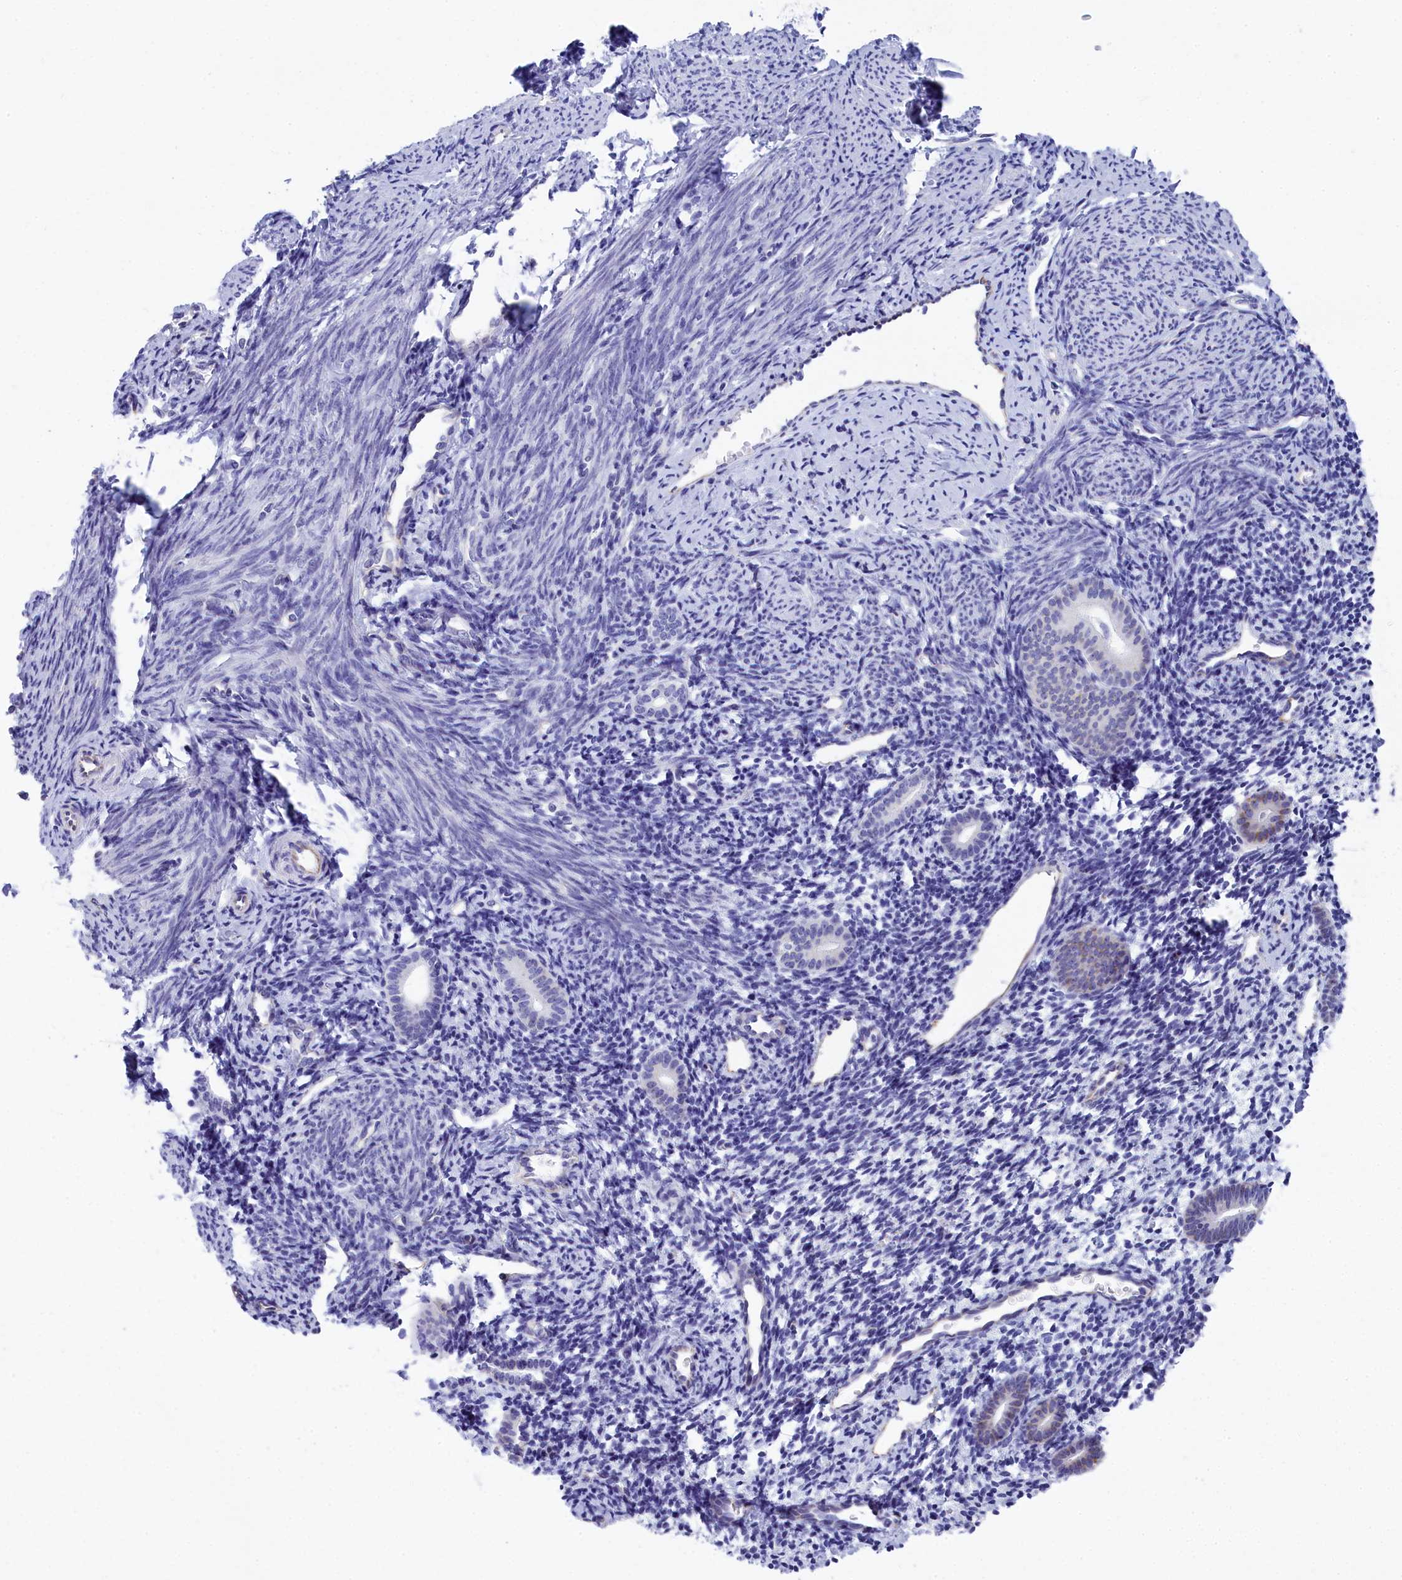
{"staining": {"intensity": "negative", "quantity": "none", "location": "none"}, "tissue": "endometrium", "cell_type": "Cells in endometrial stroma", "image_type": "normal", "snomed": [{"axis": "morphology", "description": "Normal tissue, NOS"}, {"axis": "topography", "description": "Endometrium"}], "caption": "Immunohistochemistry (IHC) of normal human endometrium displays no positivity in cells in endometrial stroma.", "gene": "TACSTD2", "patient": {"sex": "female", "age": 56}}